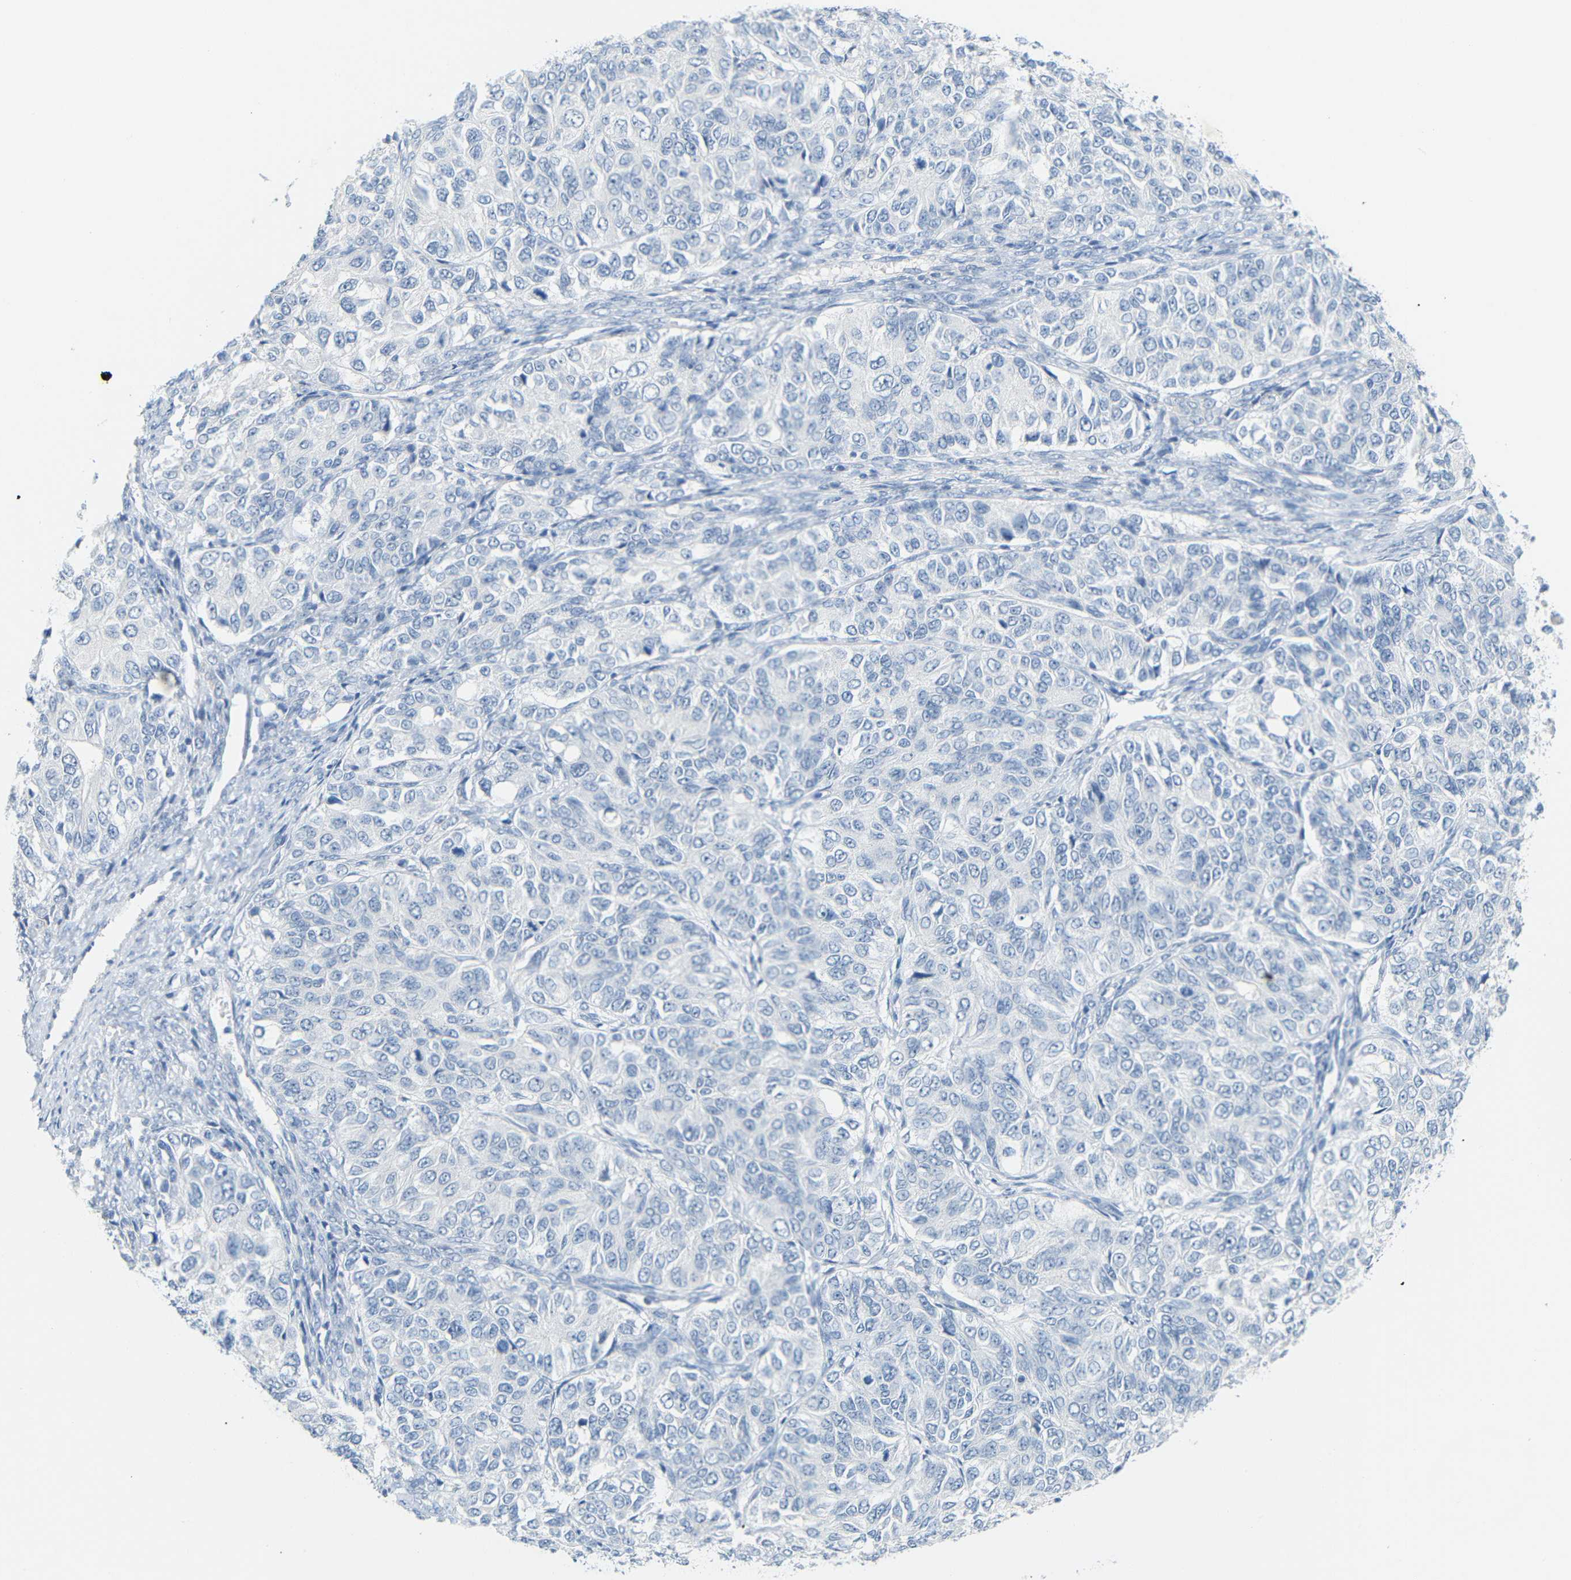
{"staining": {"intensity": "negative", "quantity": "none", "location": "none"}, "tissue": "ovarian cancer", "cell_type": "Tumor cells", "image_type": "cancer", "snomed": [{"axis": "morphology", "description": "Carcinoma, endometroid"}, {"axis": "topography", "description": "Ovary"}], "caption": "Photomicrograph shows no protein expression in tumor cells of ovarian cancer tissue.", "gene": "OPN1SW", "patient": {"sex": "female", "age": 51}}